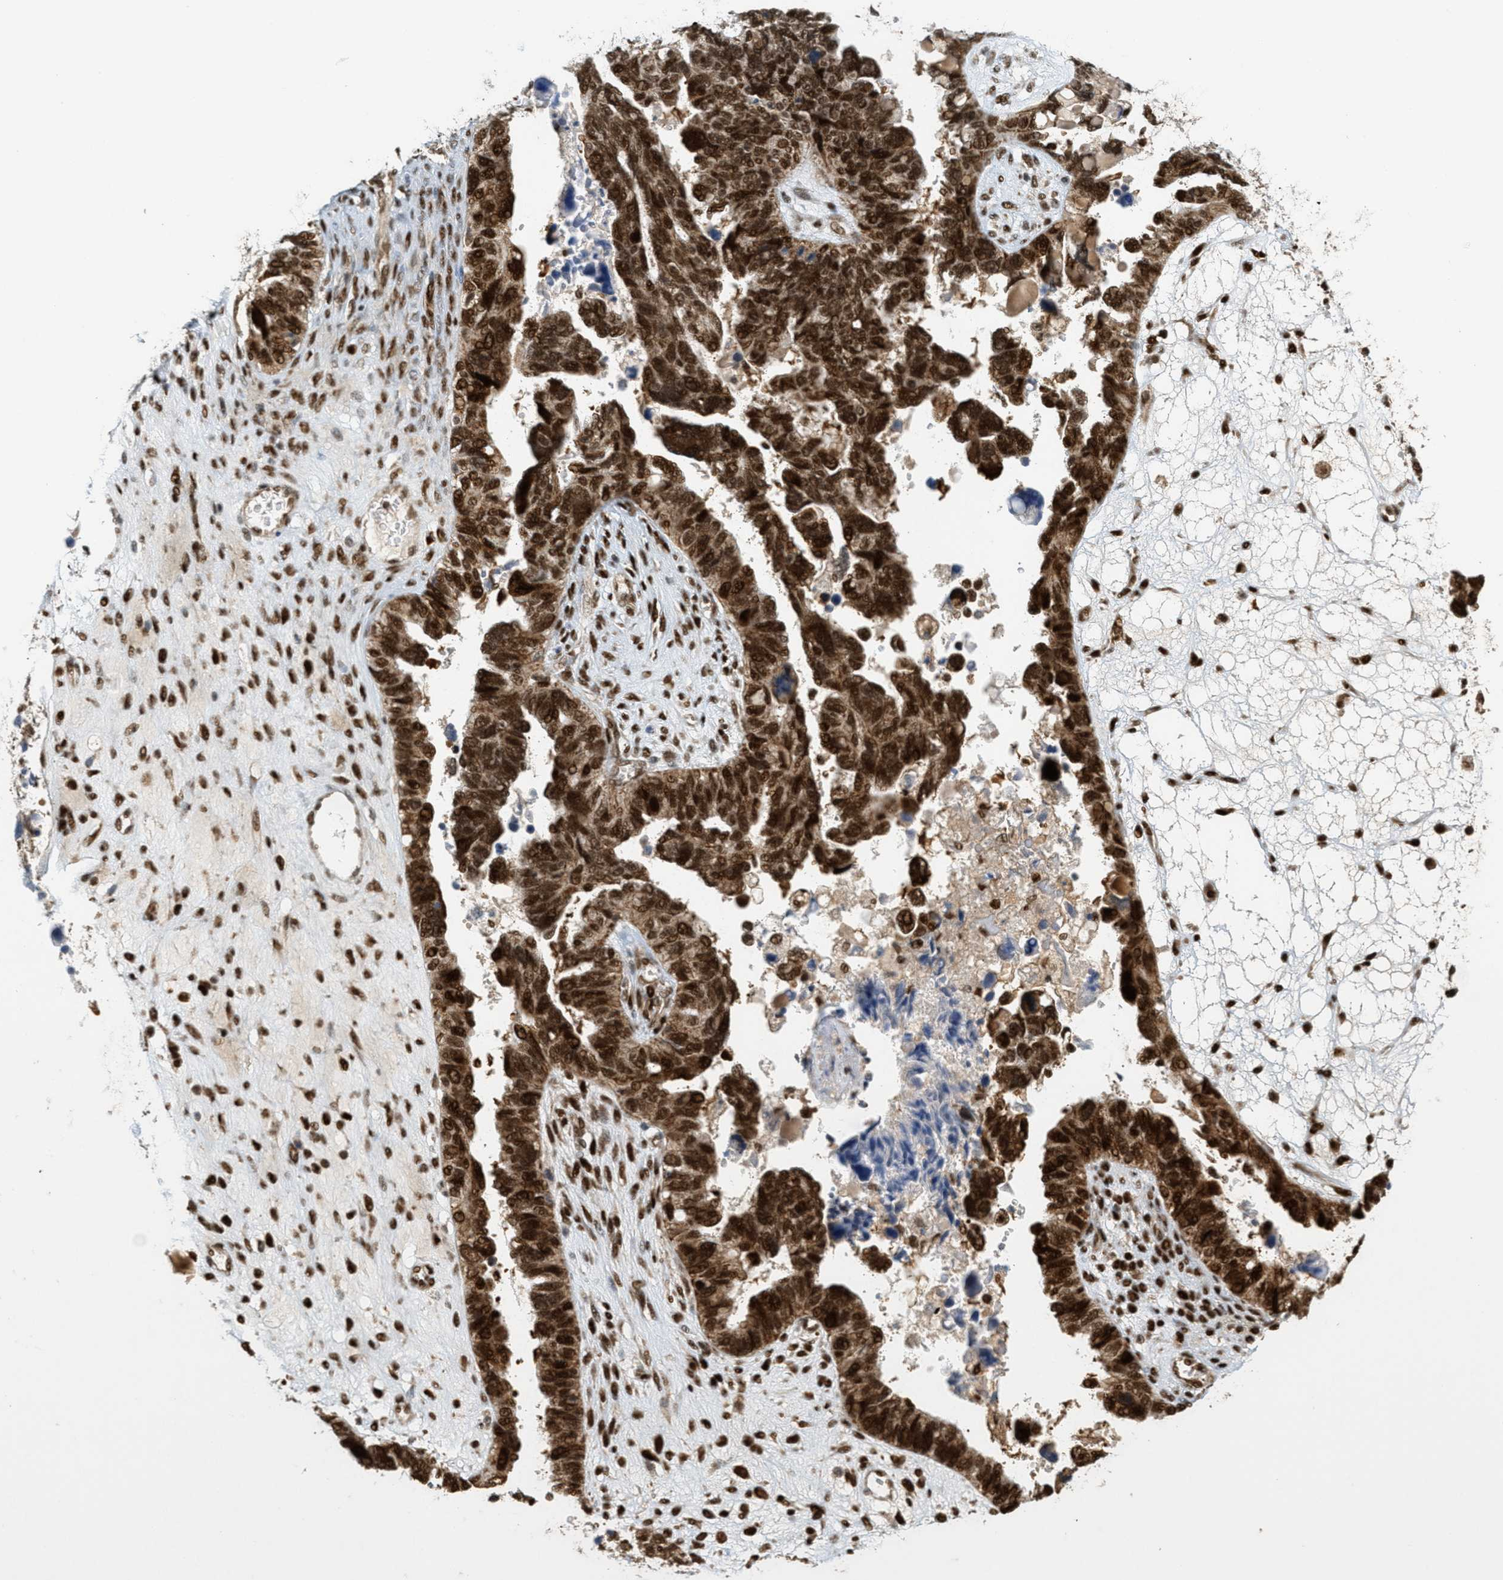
{"staining": {"intensity": "strong", "quantity": ">75%", "location": "cytoplasmic/membranous,nuclear"}, "tissue": "ovarian cancer", "cell_type": "Tumor cells", "image_type": "cancer", "snomed": [{"axis": "morphology", "description": "Cystadenocarcinoma, serous, NOS"}, {"axis": "topography", "description": "Ovary"}], "caption": "Human ovarian serous cystadenocarcinoma stained with a protein marker reveals strong staining in tumor cells.", "gene": "TLK1", "patient": {"sex": "female", "age": 79}}